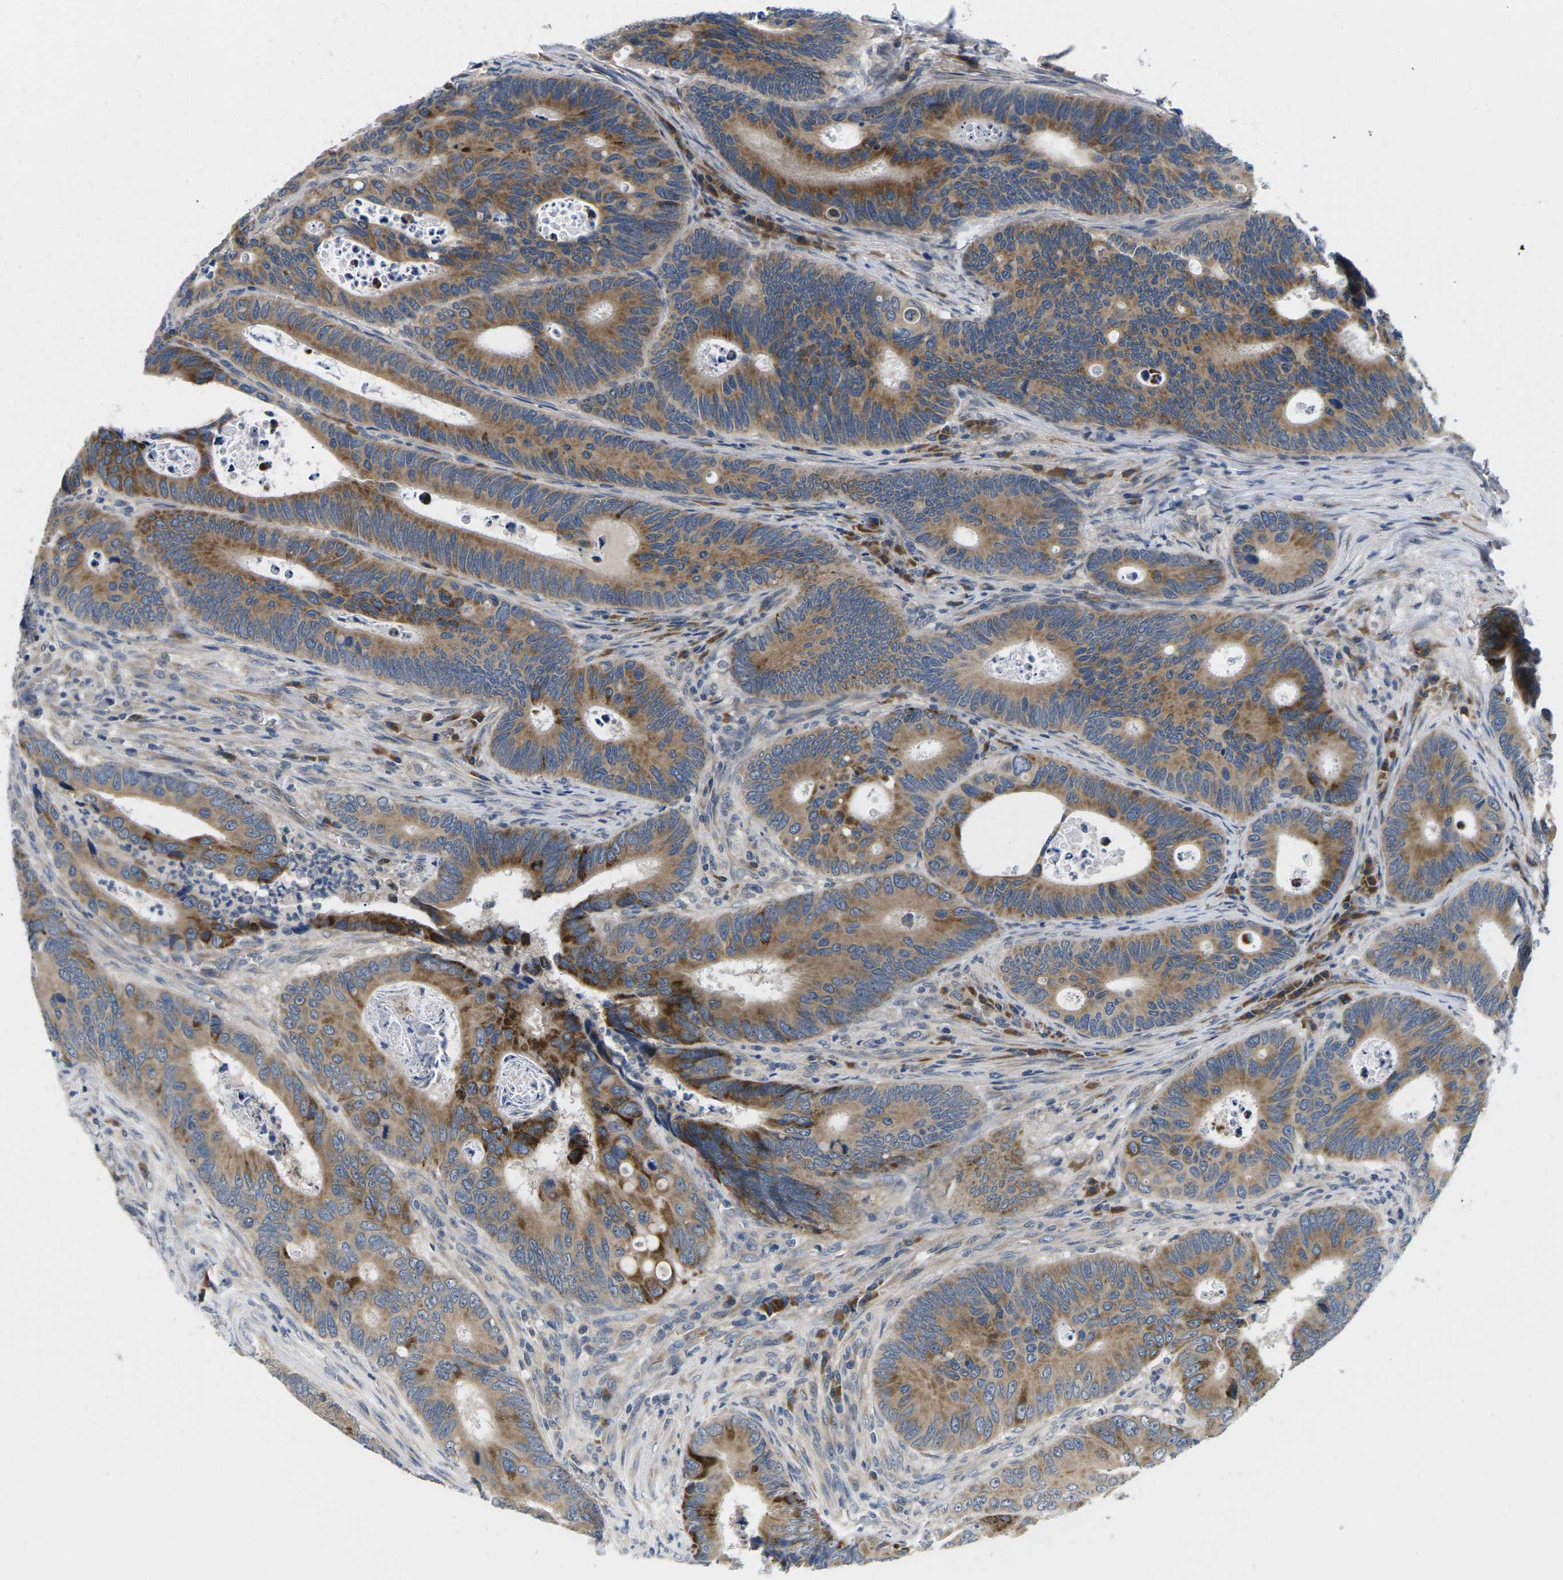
{"staining": {"intensity": "moderate", "quantity": ">75%", "location": "cytoplasmic/membranous"}, "tissue": "colorectal cancer", "cell_type": "Tumor cells", "image_type": "cancer", "snomed": [{"axis": "morphology", "description": "Inflammation, NOS"}, {"axis": "morphology", "description": "Adenocarcinoma, NOS"}, {"axis": "topography", "description": "Colon"}], "caption": "Immunohistochemistry image of neoplastic tissue: human adenocarcinoma (colorectal) stained using immunohistochemistry (IHC) reveals medium levels of moderate protein expression localized specifically in the cytoplasmic/membranous of tumor cells, appearing as a cytoplasmic/membranous brown color.", "gene": "ERGIC3", "patient": {"sex": "male", "age": 72}}